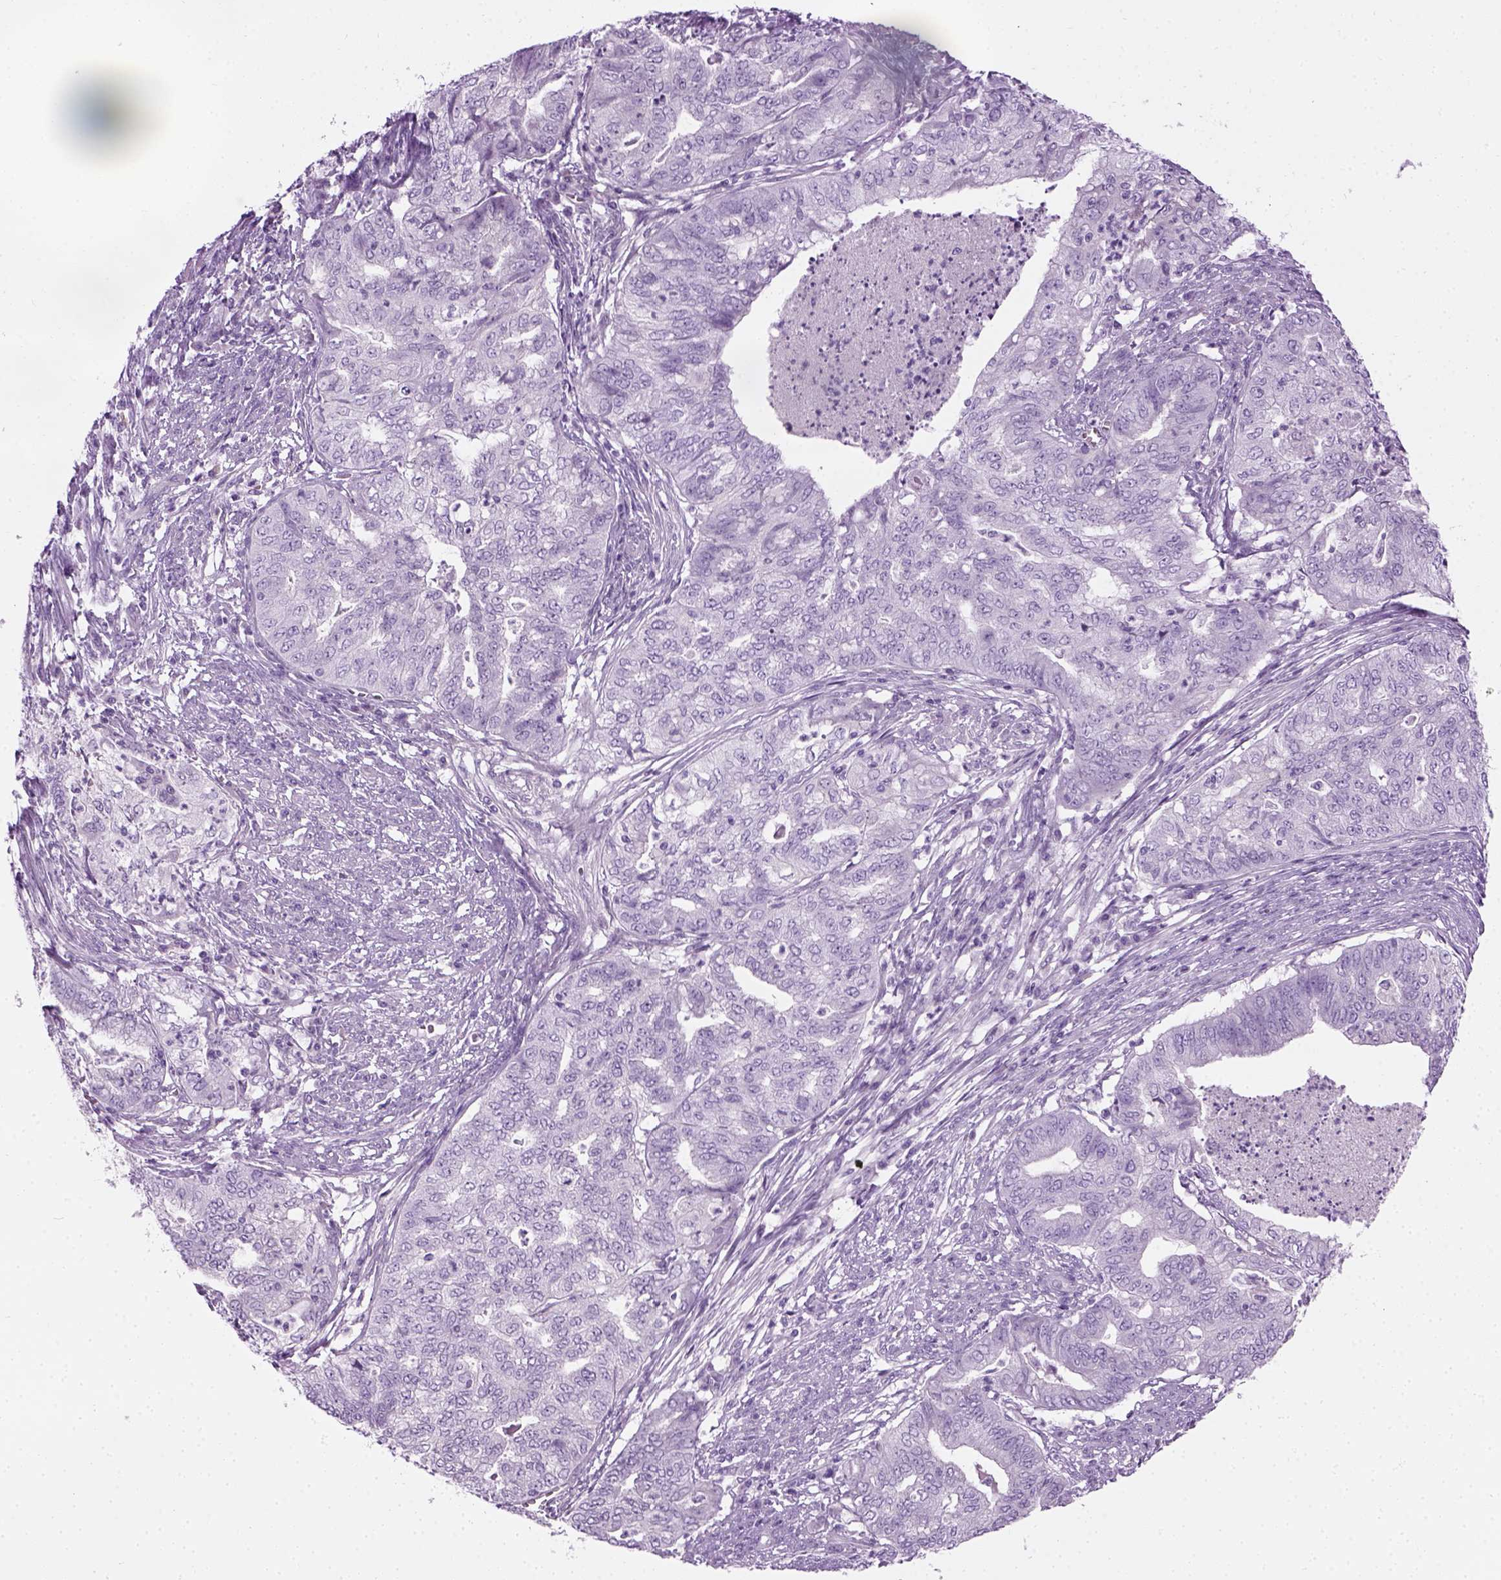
{"staining": {"intensity": "negative", "quantity": "none", "location": "none"}, "tissue": "endometrial cancer", "cell_type": "Tumor cells", "image_type": "cancer", "snomed": [{"axis": "morphology", "description": "Adenocarcinoma, NOS"}, {"axis": "topography", "description": "Endometrium"}], "caption": "Endometrial cancer (adenocarcinoma) stained for a protein using immunohistochemistry exhibits no staining tumor cells.", "gene": "CIBAR2", "patient": {"sex": "female", "age": 79}}